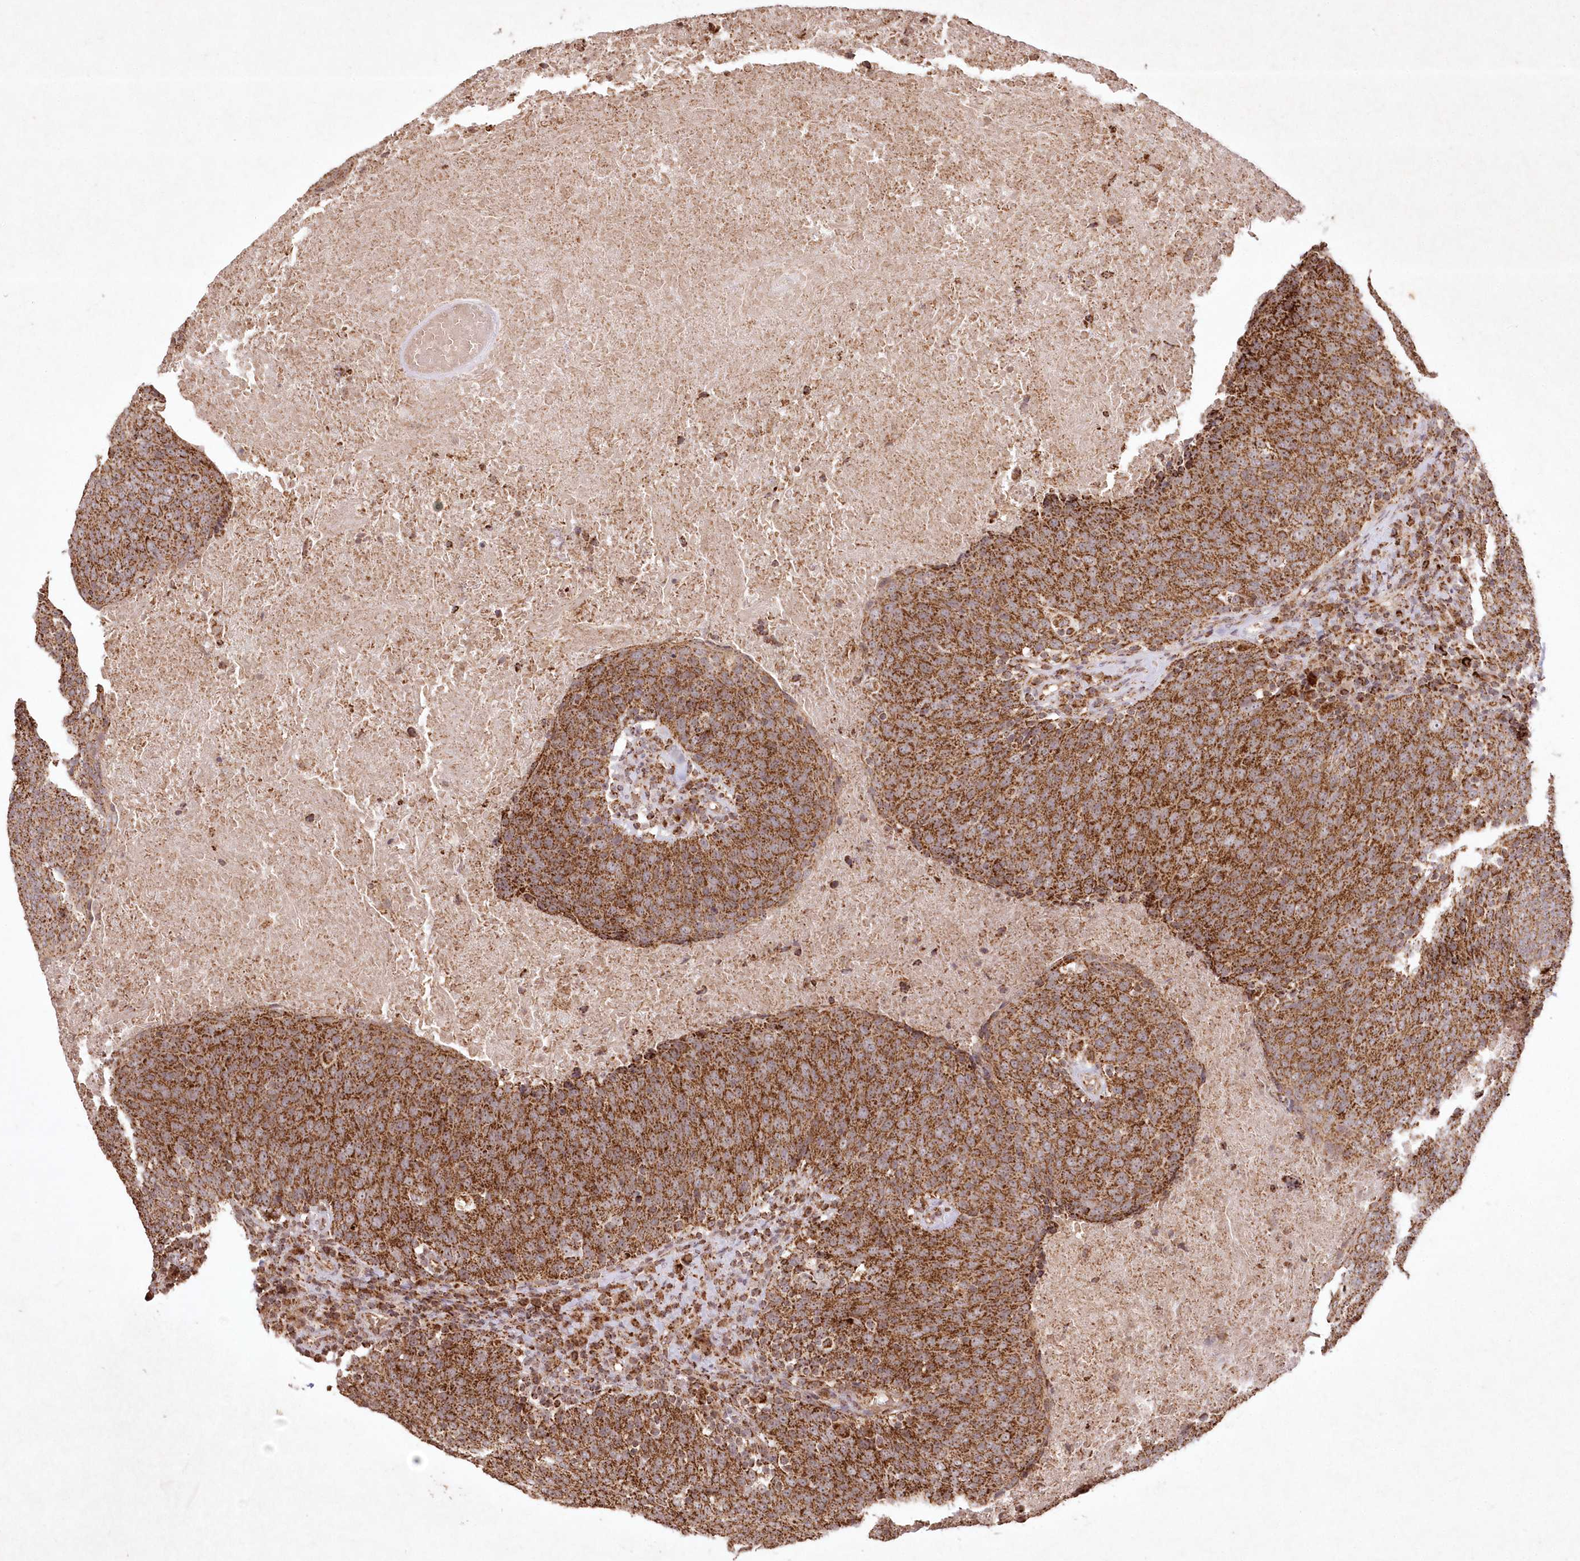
{"staining": {"intensity": "strong", "quantity": ">75%", "location": "cytoplasmic/membranous"}, "tissue": "head and neck cancer", "cell_type": "Tumor cells", "image_type": "cancer", "snomed": [{"axis": "morphology", "description": "Squamous cell carcinoma, NOS"}, {"axis": "morphology", "description": "Squamous cell carcinoma, metastatic, NOS"}, {"axis": "topography", "description": "Lymph node"}, {"axis": "topography", "description": "Head-Neck"}], "caption": "DAB (3,3'-diaminobenzidine) immunohistochemical staining of human head and neck cancer exhibits strong cytoplasmic/membranous protein staining in about >75% of tumor cells.", "gene": "LRPPRC", "patient": {"sex": "male", "age": 62}}